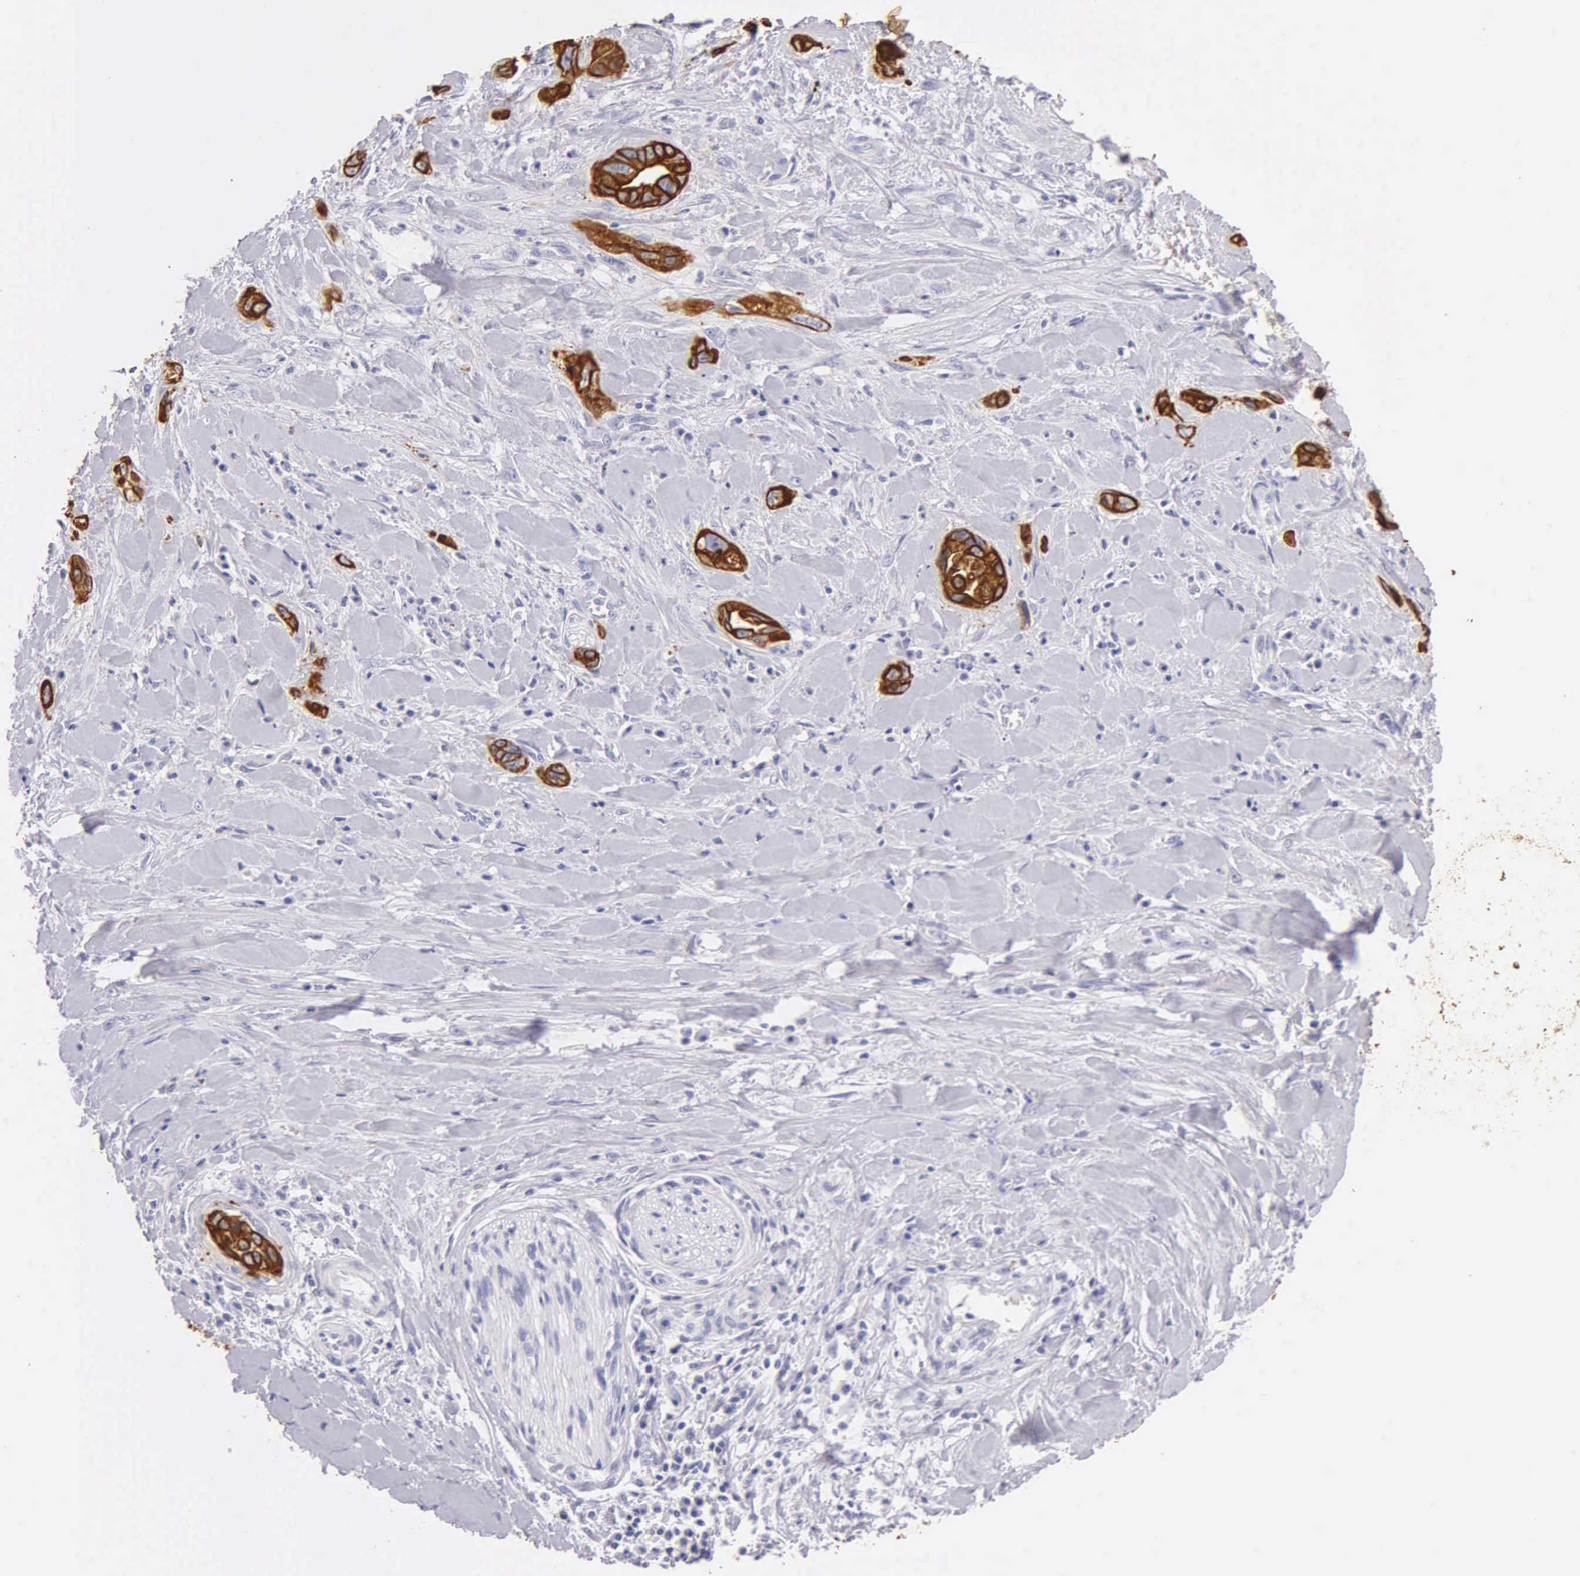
{"staining": {"intensity": "moderate", "quantity": ">75%", "location": "cytoplasmic/membranous"}, "tissue": "pancreatic cancer", "cell_type": "Tumor cells", "image_type": "cancer", "snomed": [{"axis": "morphology", "description": "Adenocarcinoma, NOS"}, {"axis": "topography", "description": "Pancreas"}], "caption": "Adenocarcinoma (pancreatic) stained with DAB (3,3'-diaminobenzidine) IHC displays medium levels of moderate cytoplasmic/membranous positivity in about >75% of tumor cells. (brown staining indicates protein expression, while blue staining denotes nuclei).", "gene": "KRT17", "patient": {"sex": "male", "age": 69}}